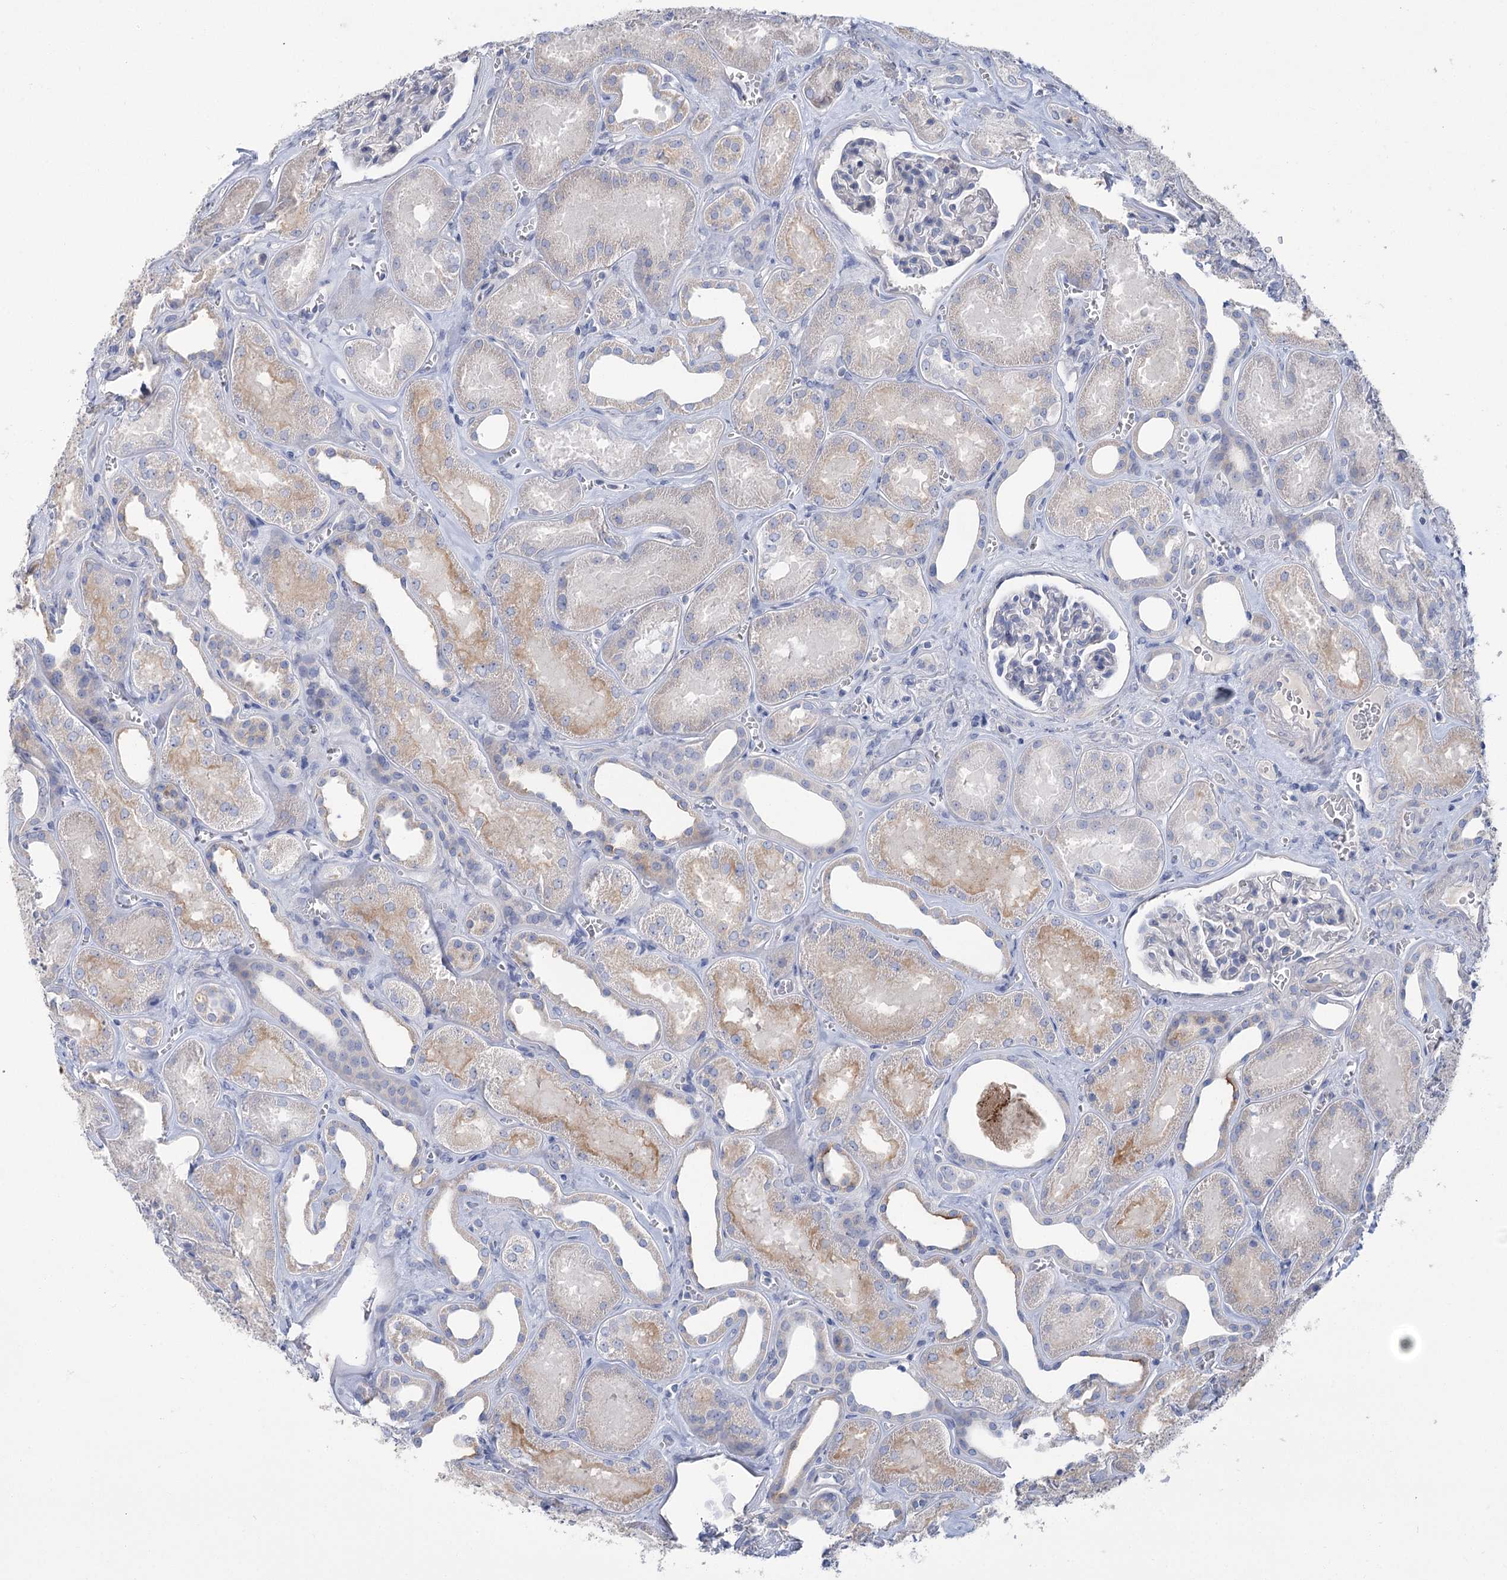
{"staining": {"intensity": "negative", "quantity": "none", "location": "none"}, "tissue": "kidney", "cell_type": "Cells in glomeruli", "image_type": "normal", "snomed": [{"axis": "morphology", "description": "Normal tissue, NOS"}, {"axis": "morphology", "description": "Adenocarcinoma, NOS"}, {"axis": "topography", "description": "Kidney"}], "caption": "IHC photomicrograph of benign kidney: kidney stained with DAB (3,3'-diaminobenzidine) displays no significant protein expression in cells in glomeruli.", "gene": "SLC9A3", "patient": {"sex": "female", "age": 68}}